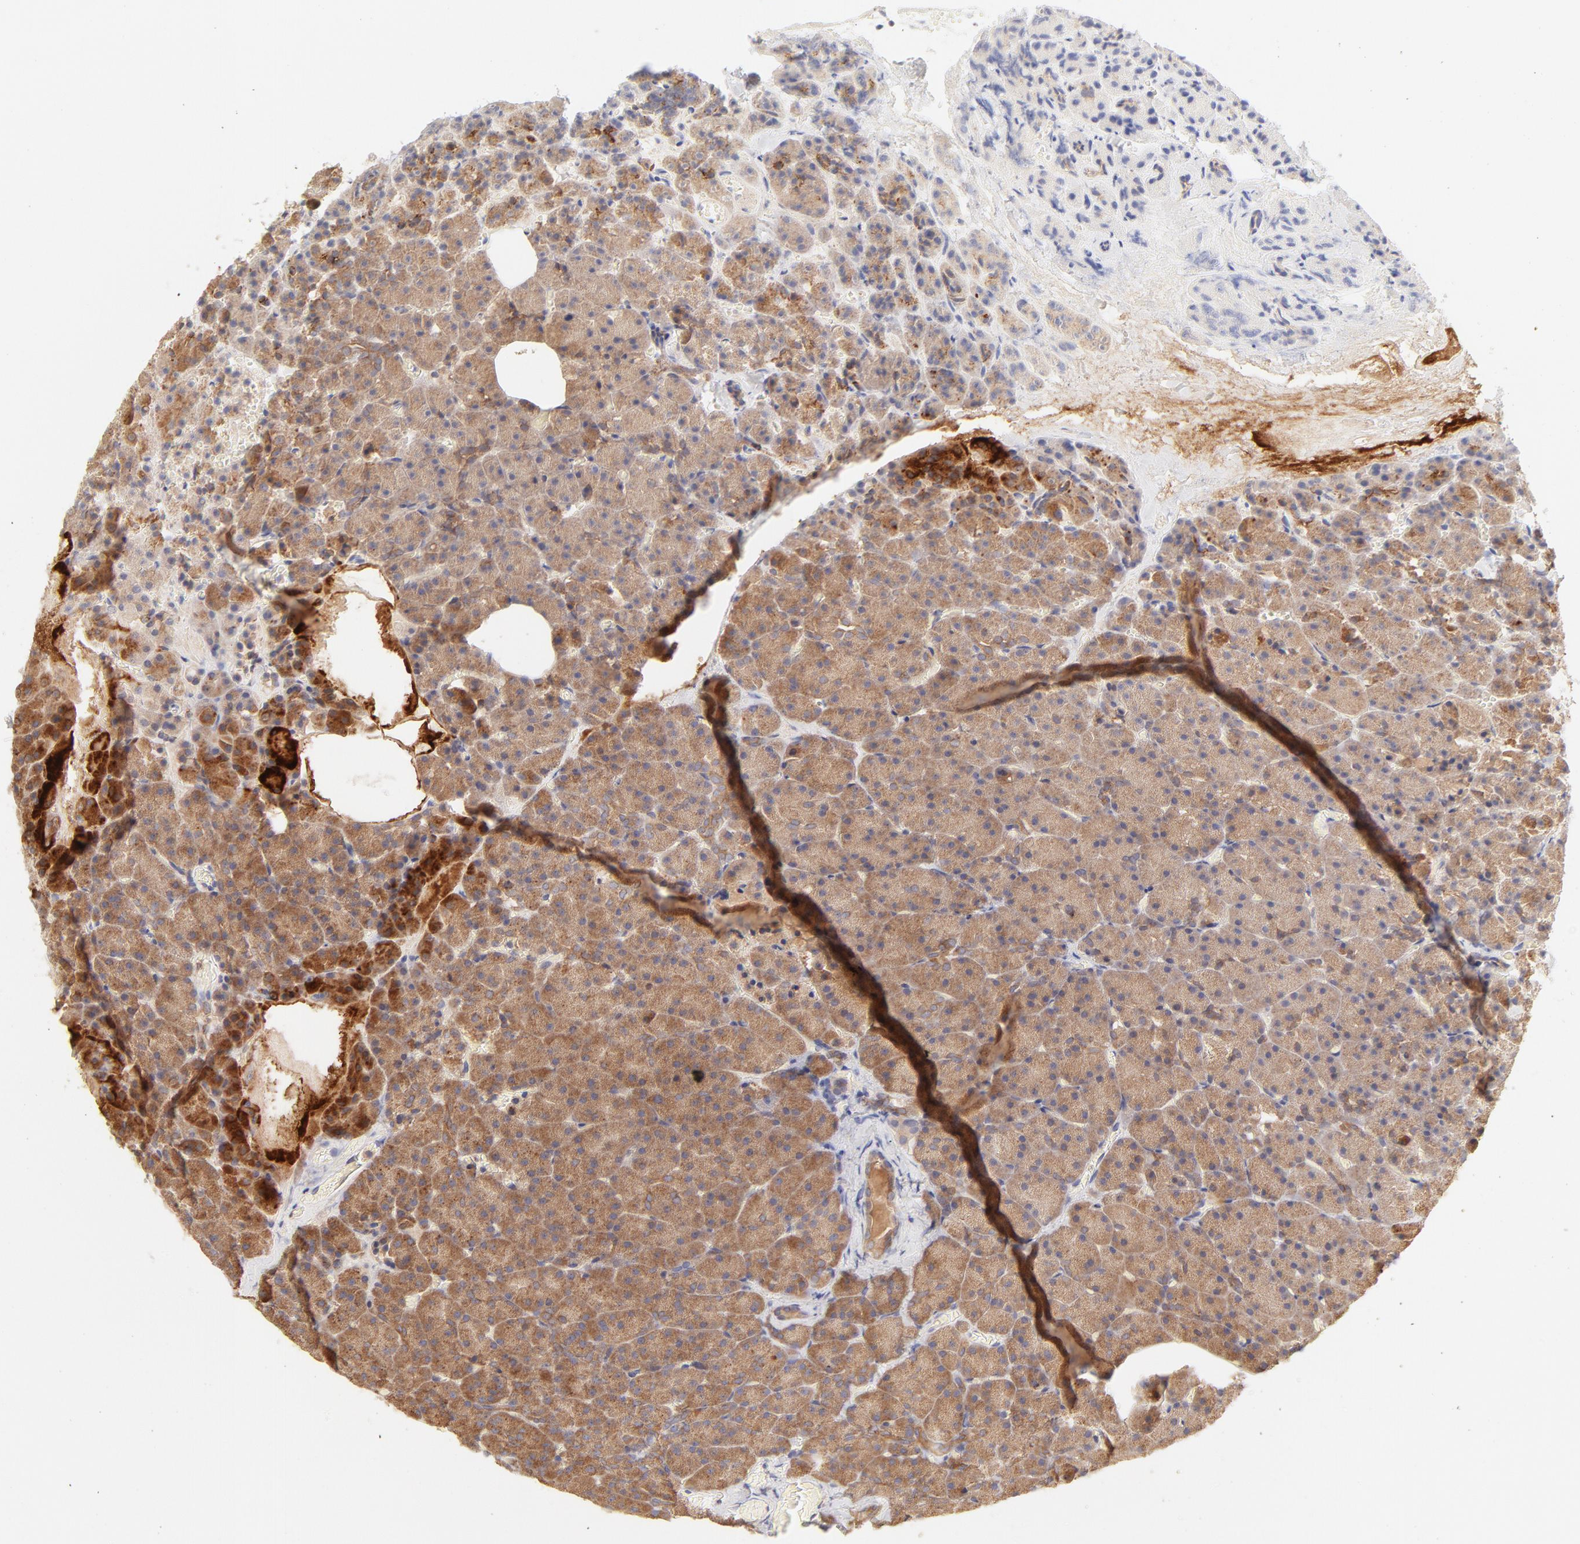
{"staining": {"intensity": "moderate", "quantity": ">75%", "location": "cytoplasmic/membranous"}, "tissue": "carcinoid", "cell_type": "Tumor cells", "image_type": "cancer", "snomed": [{"axis": "morphology", "description": "Normal tissue, NOS"}, {"axis": "morphology", "description": "Carcinoid, malignant, NOS"}, {"axis": "topography", "description": "Pancreas"}], "caption": "Approximately >75% of tumor cells in human carcinoid reveal moderate cytoplasmic/membranous protein positivity as visualized by brown immunohistochemical staining.", "gene": "RPS6KA1", "patient": {"sex": "female", "age": 35}}